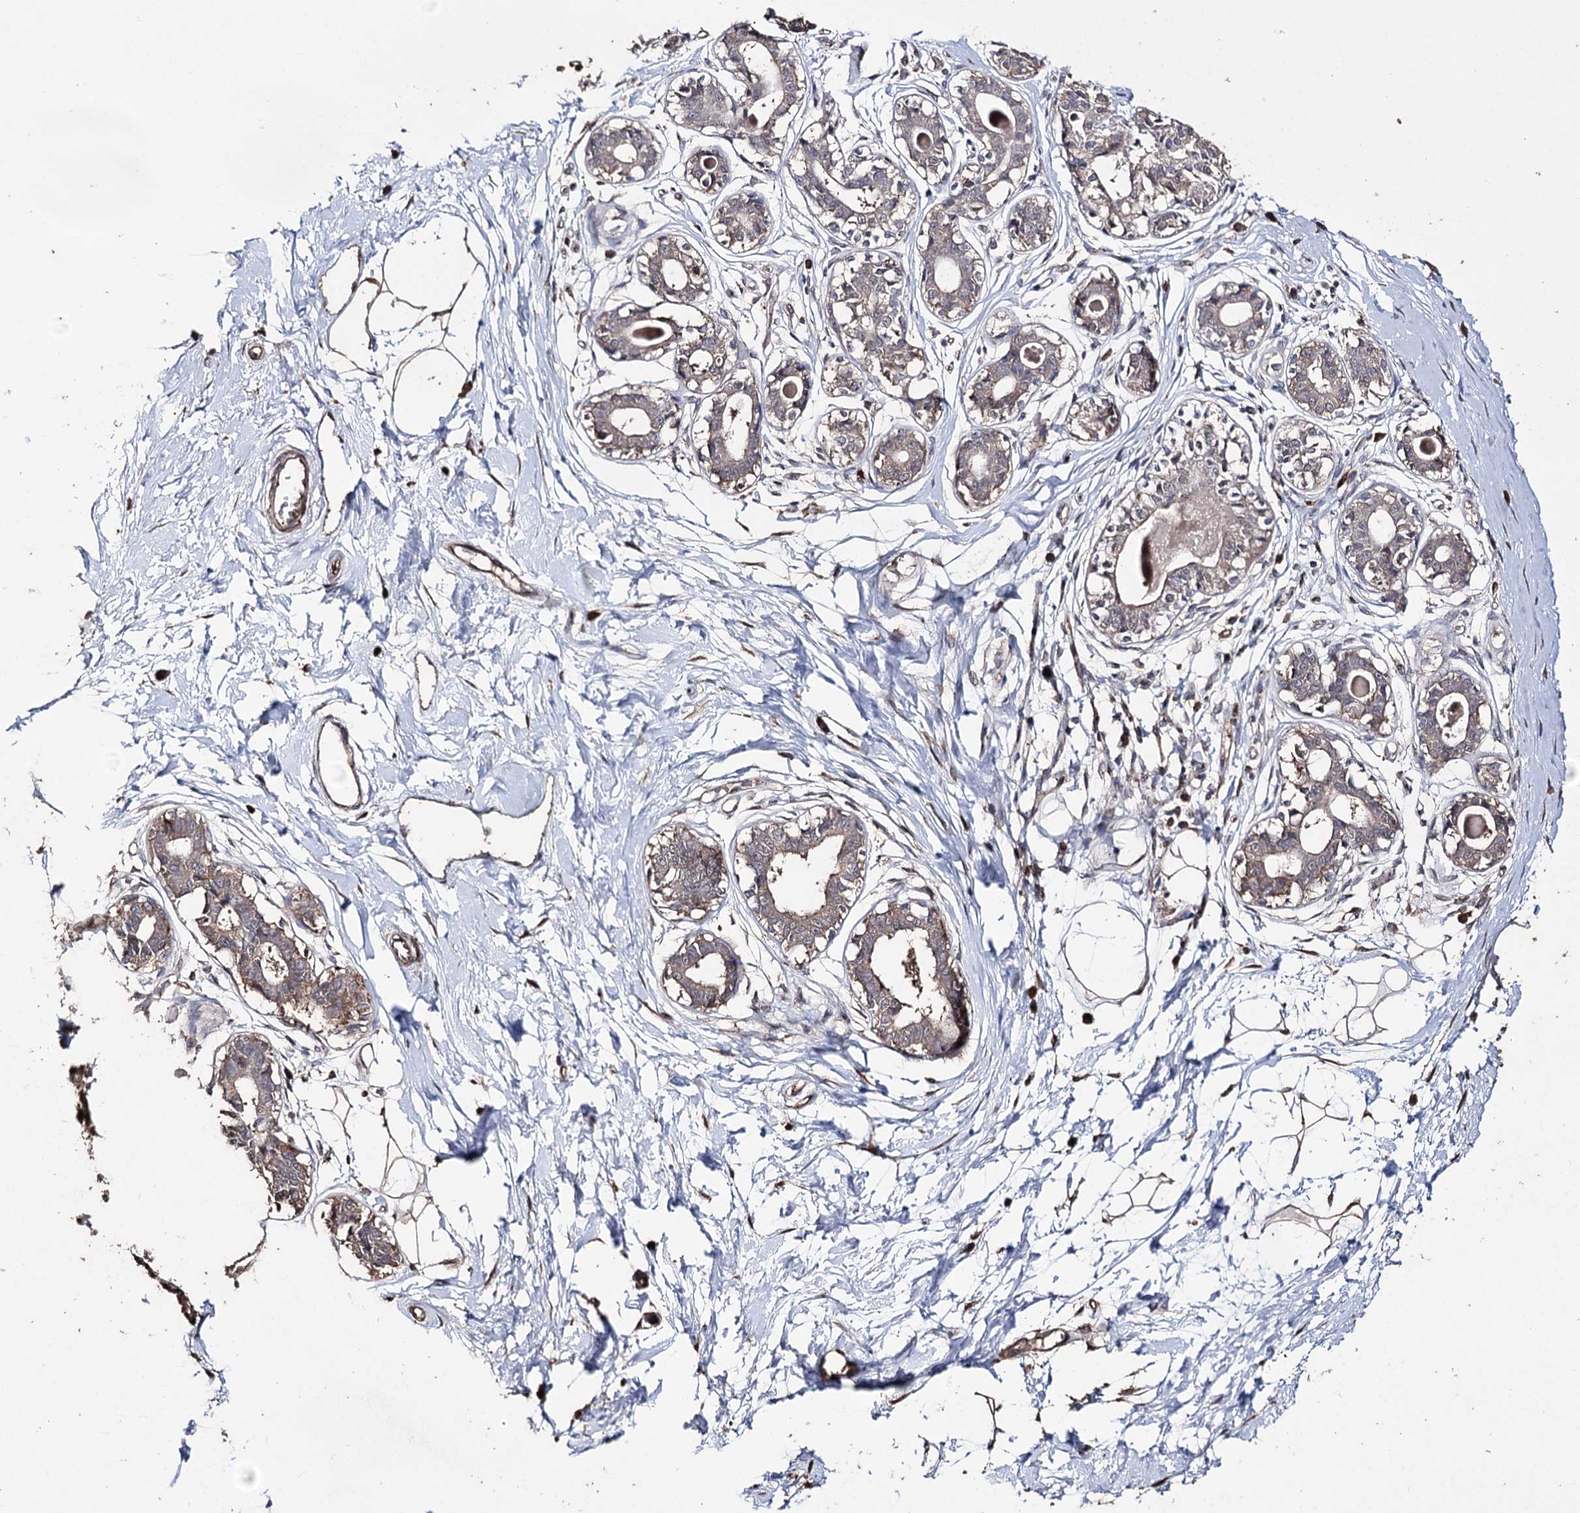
{"staining": {"intensity": "weak", "quantity": ">75%", "location": "cytoplasmic/membranous"}, "tissue": "breast", "cell_type": "Adipocytes", "image_type": "normal", "snomed": [{"axis": "morphology", "description": "Normal tissue, NOS"}, {"axis": "topography", "description": "Breast"}], "caption": "A micrograph of breast stained for a protein demonstrates weak cytoplasmic/membranous brown staining in adipocytes.", "gene": "ZNF662", "patient": {"sex": "female", "age": 45}}